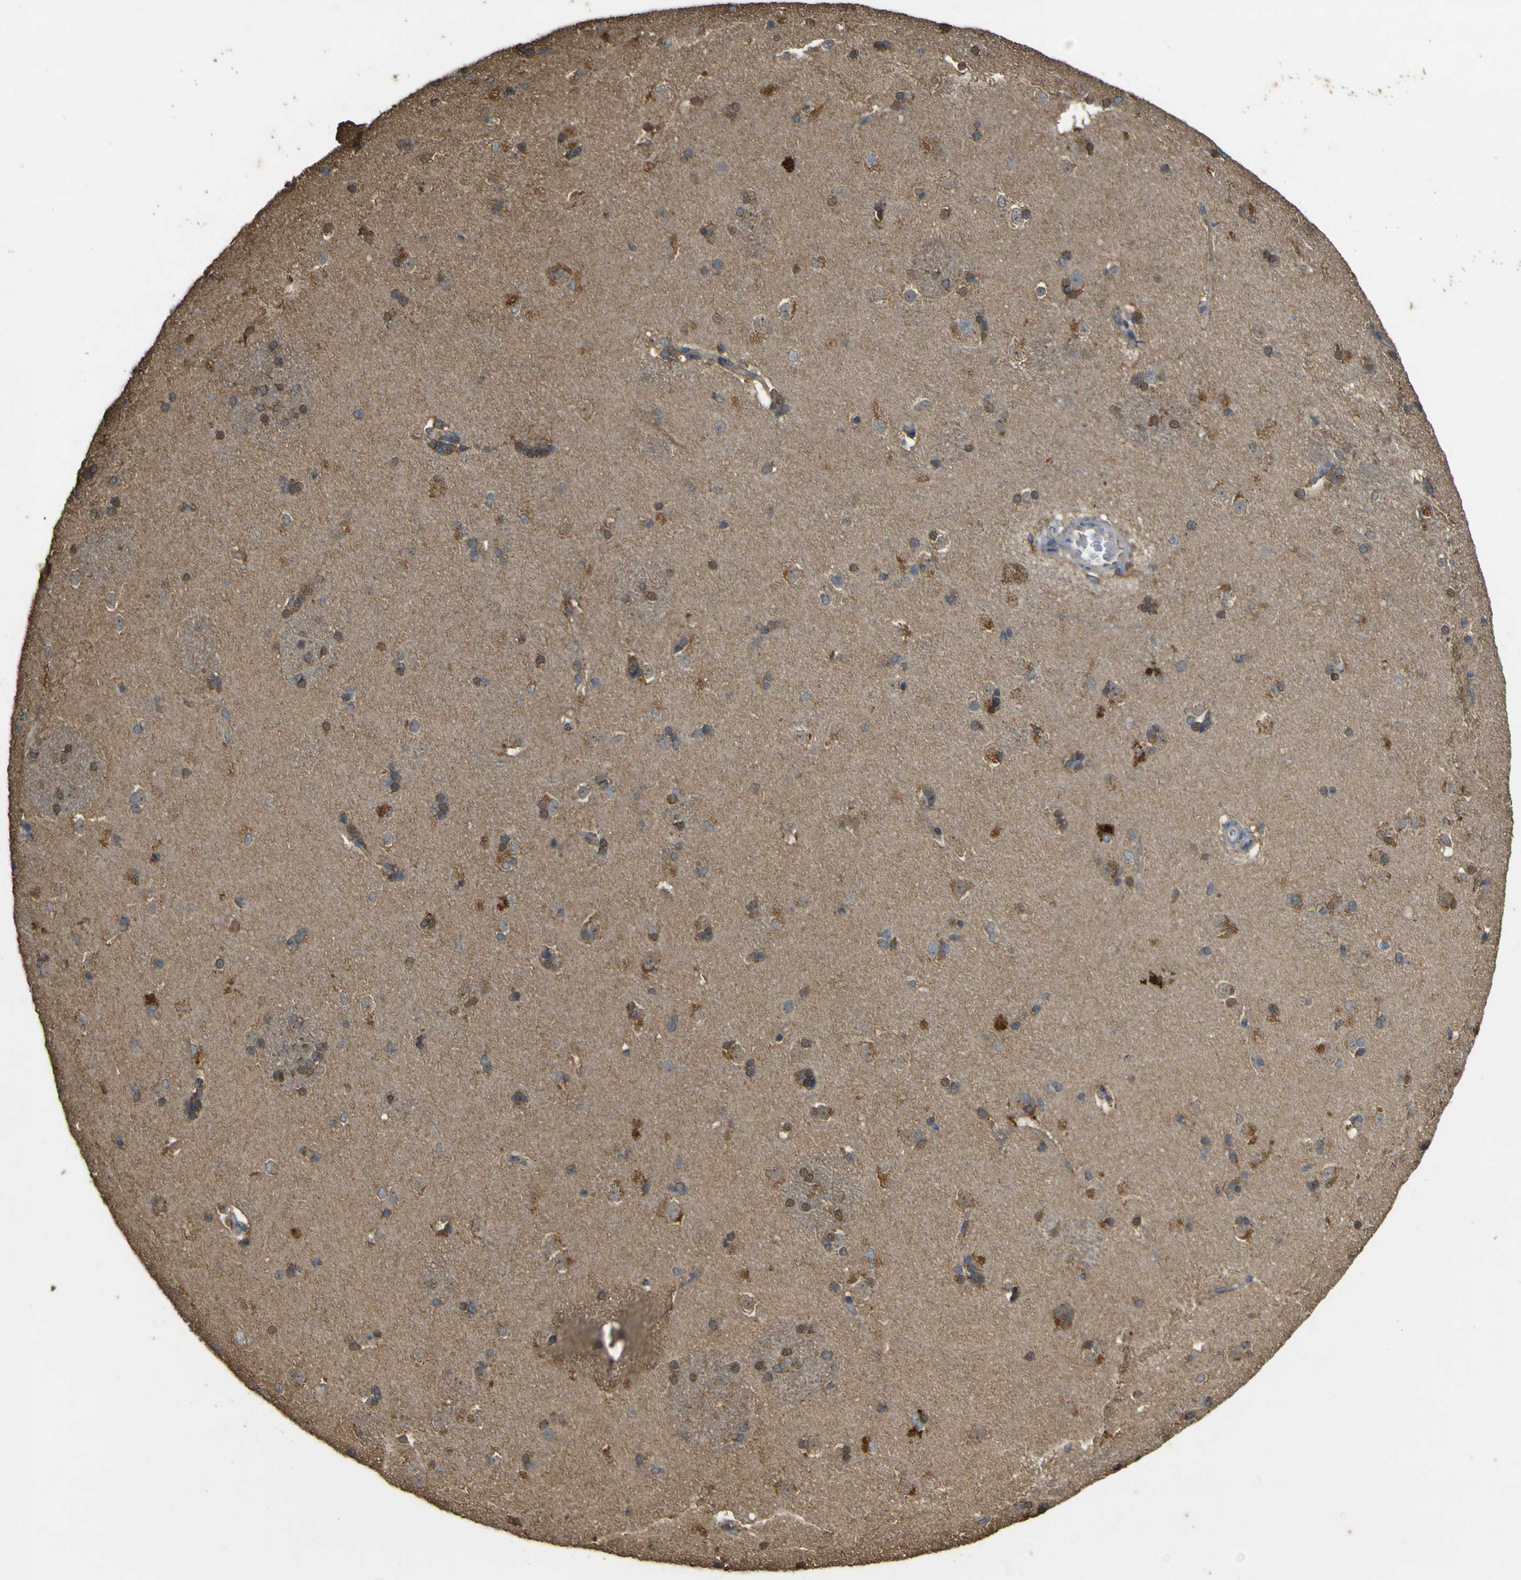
{"staining": {"intensity": "moderate", "quantity": "<25%", "location": "cytoplasmic/membranous"}, "tissue": "caudate", "cell_type": "Glial cells", "image_type": "normal", "snomed": [{"axis": "morphology", "description": "Normal tissue, NOS"}, {"axis": "topography", "description": "Lateral ventricle wall"}], "caption": "Protein expression by IHC reveals moderate cytoplasmic/membranous staining in approximately <25% of glial cells in normal caudate. (DAB IHC, brown staining for protein, blue staining for nuclei).", "gene": "ACSL3", "patient": {"sex": "female", "age": 19}}